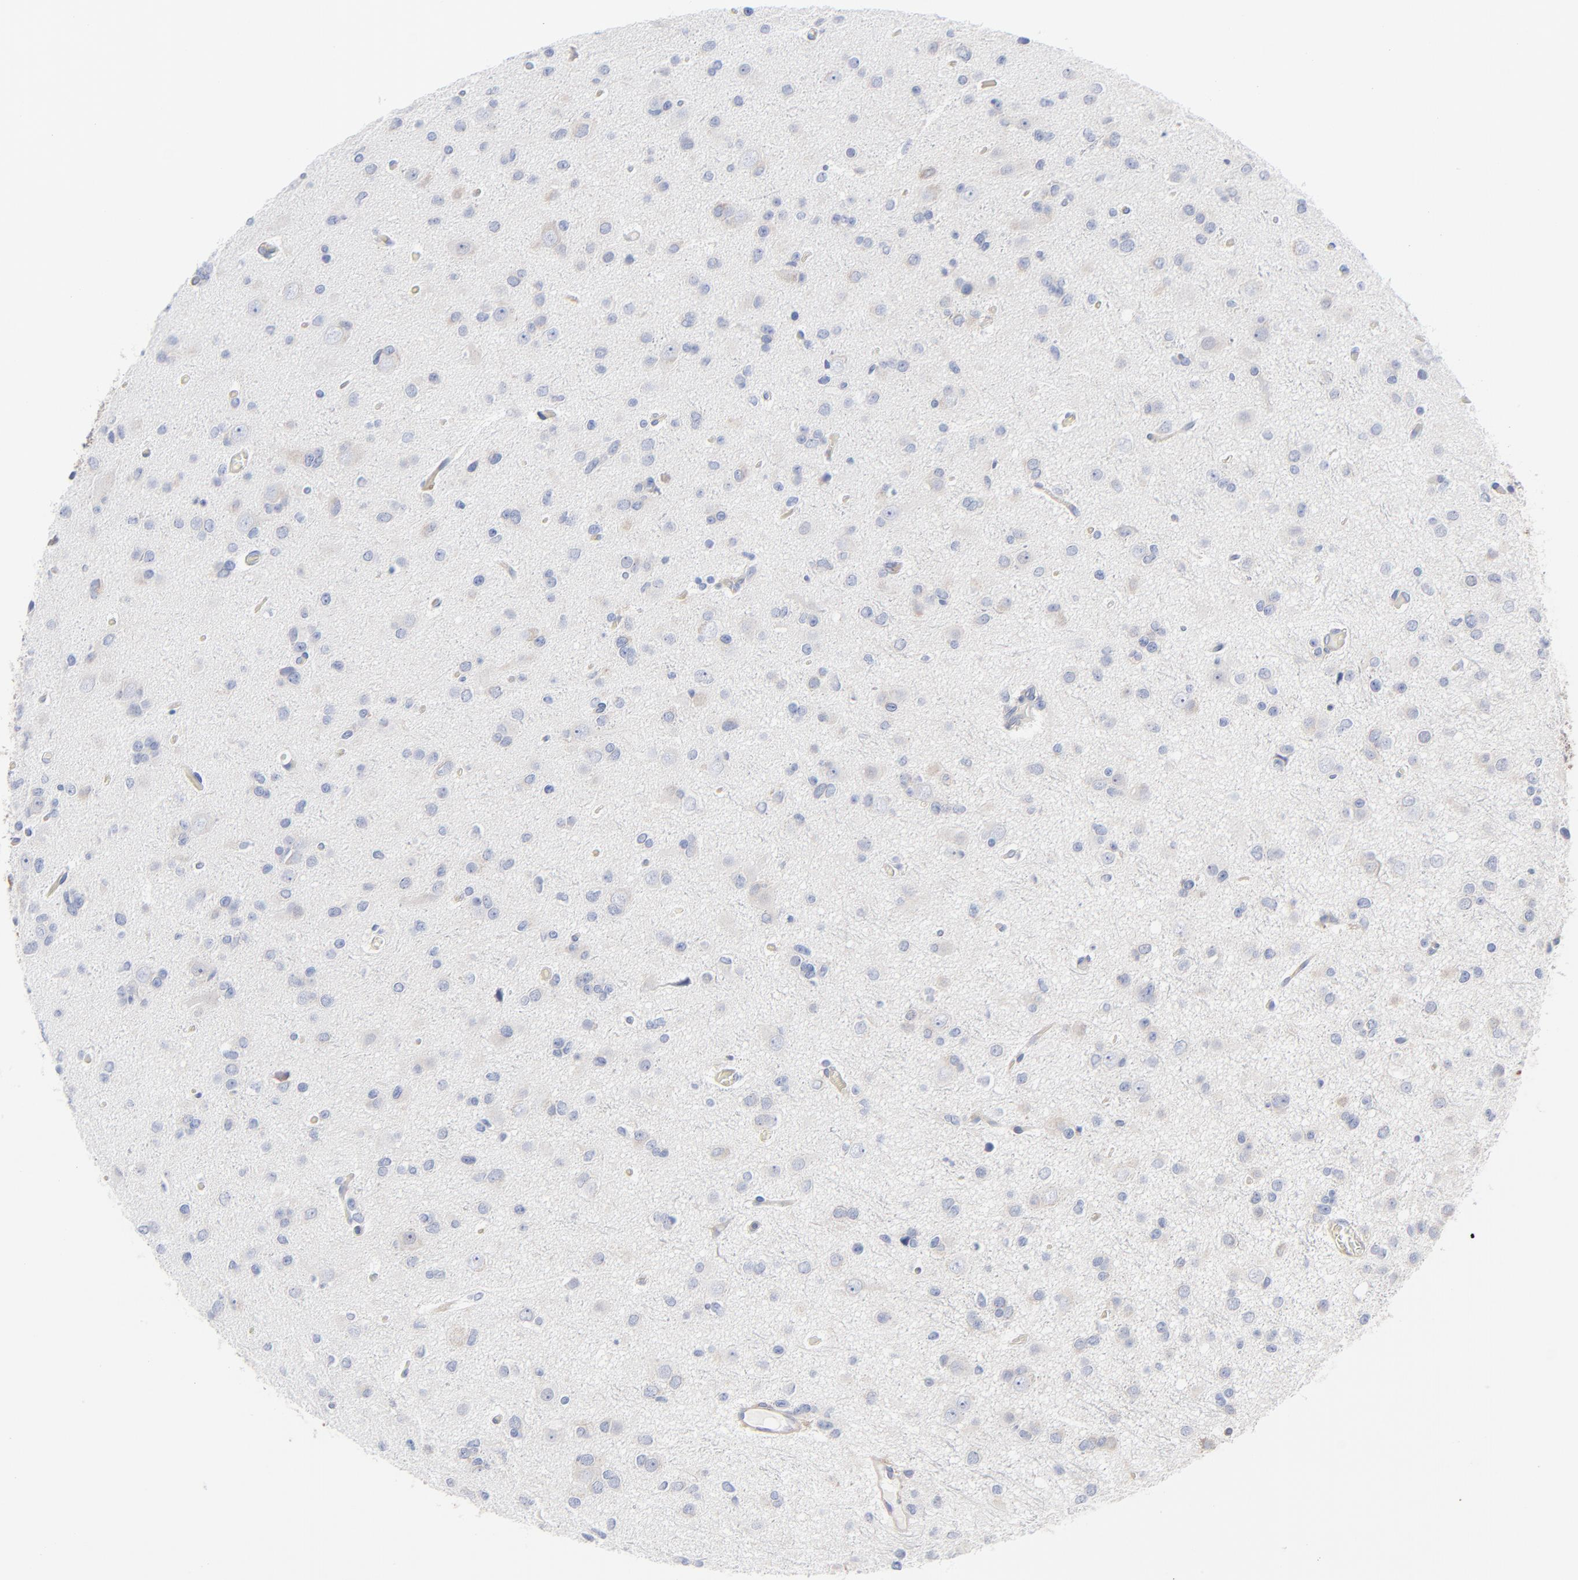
{"staining": {"intensity": "weak", "quantity": "<25%", "location": "cytoplasmic/membranous"}, "tissue": "glioma", "cell_type": "Tumor cells", "image_type": "cancer", "snomed": [{"axis": "morphology", "description": "Glioma, malignant, Low grade"}, {"axis": "topography", "description": "Brain"}], "caption": "Immunohistochemistry (IHC) of human glioma reveals no expression in tumor cells.", "gene": "STAT2", "patient": {"sex": "male", "age": 42}}